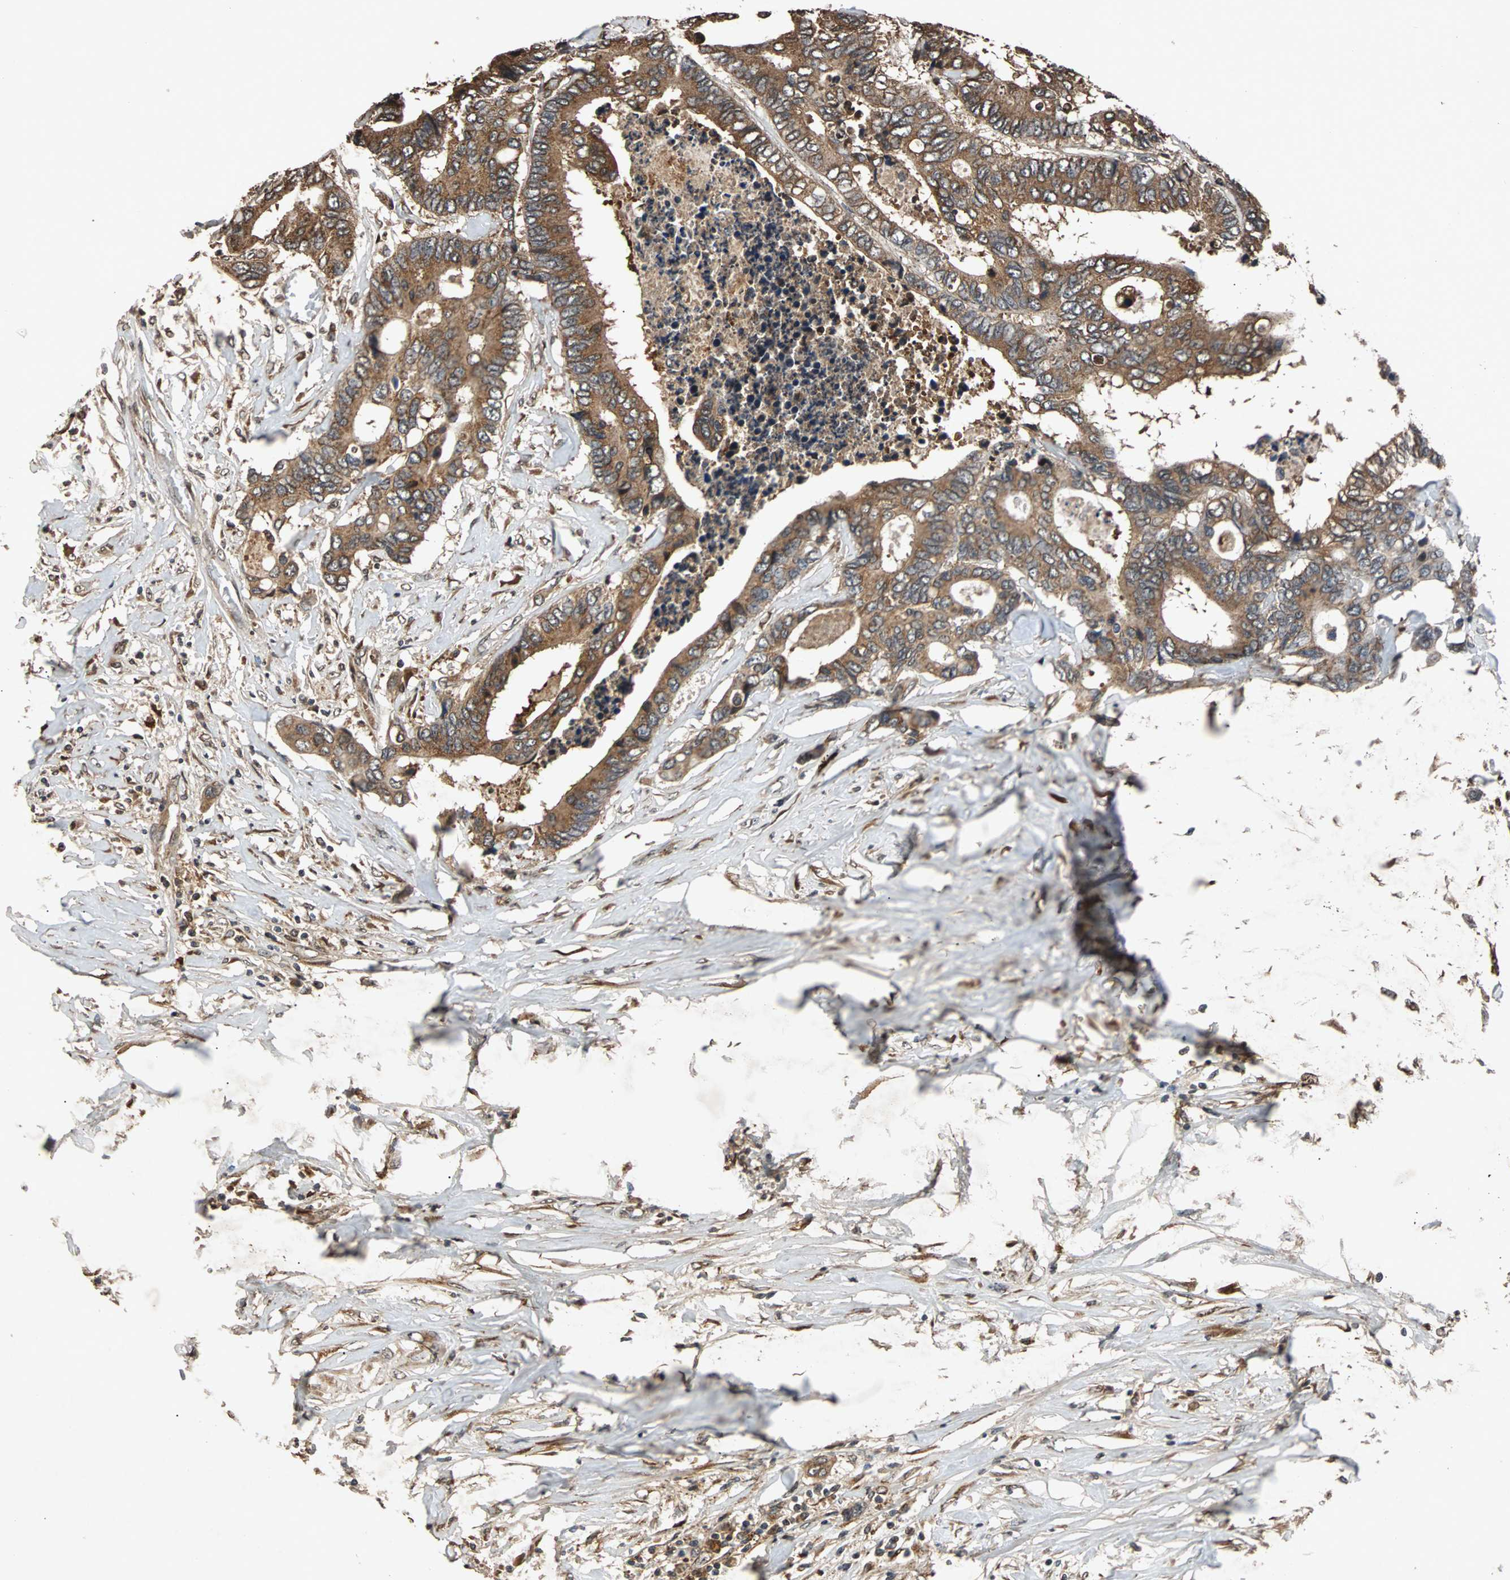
{"staining": {"intensity": "strong", "quantity": ">75%", "location": "cytoplasmic/membranous"}, "tissue": "colorectal cancer", "cell_type": "Tumor cells", "image_type": "cancer", "snomed": [{"axis": "morphology", "description": "Adenocarcinoma, NOS"}, {"axis": "topography", "description": "Rectum"}], "caption": "Immunohistochemical staining of human adenocarcinoma (colorectal) exhibits high levels of strong cytoplasmic/membranous staining in about >75% of tumor cells.", "gene": "USP31", "patient": {"sex": "male", "age": 55}}